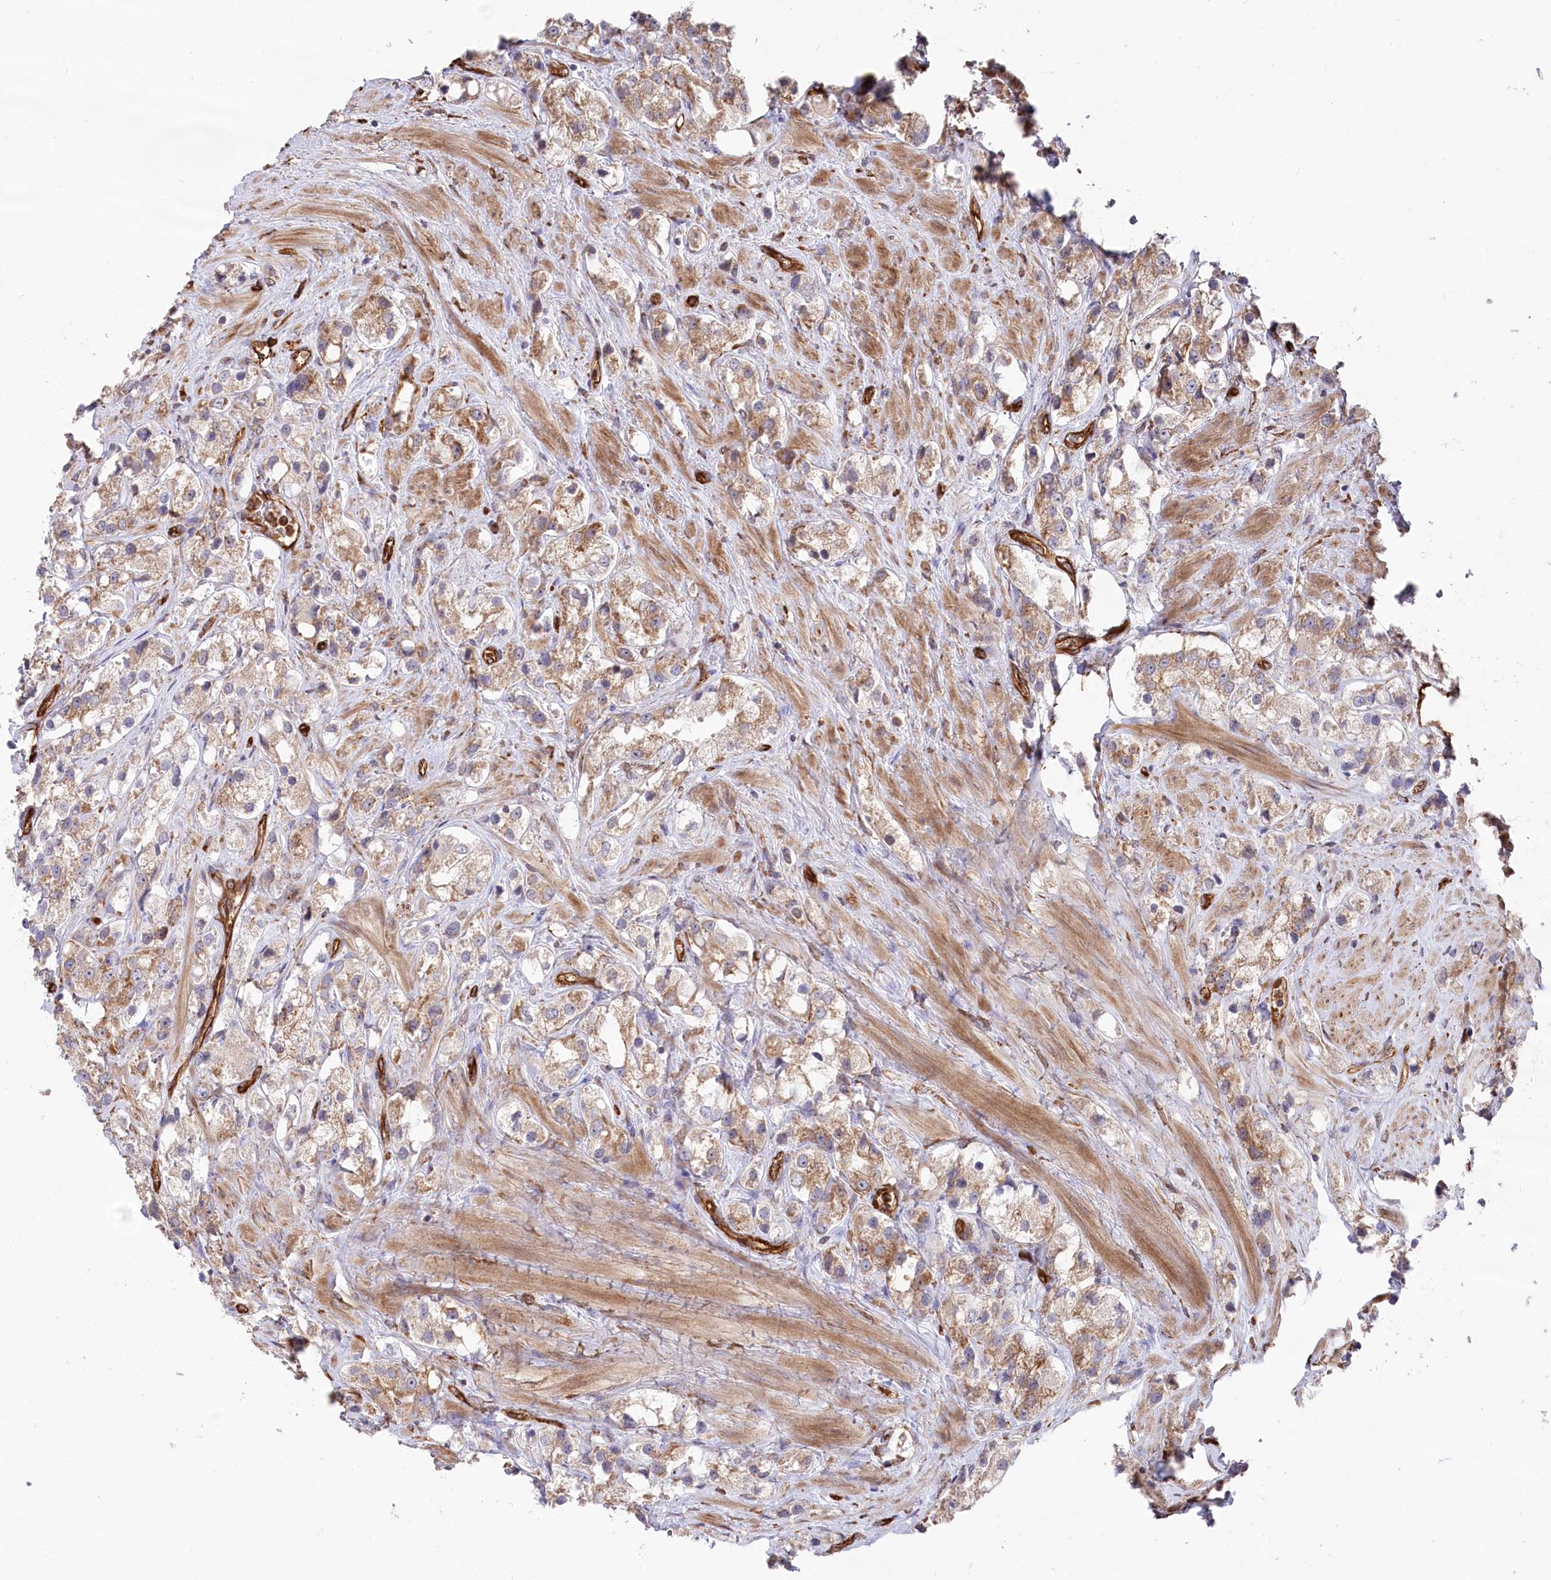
{"staining": {"intensity": "weak", "quantity": ">75%", "location": "cytoplasmic/membranous"}, "tissue": "prostate cancer", "cell_type": "Tumor cells", "image_type": "cancer", "snomed": [{"axis": "morphology", "description": "Adenocarcinoma, NOS"}, {"axis": "topography", "description": "Prostate"}], "caption": "Immunohistochemical staining of prostate adenocarcinoma reveals low levels of weak cytoplasmic/membranous staining in approximately >75% of tumor cells.", "gene": "MTPAP", "patient": {"sex": "male", "age": 79}}